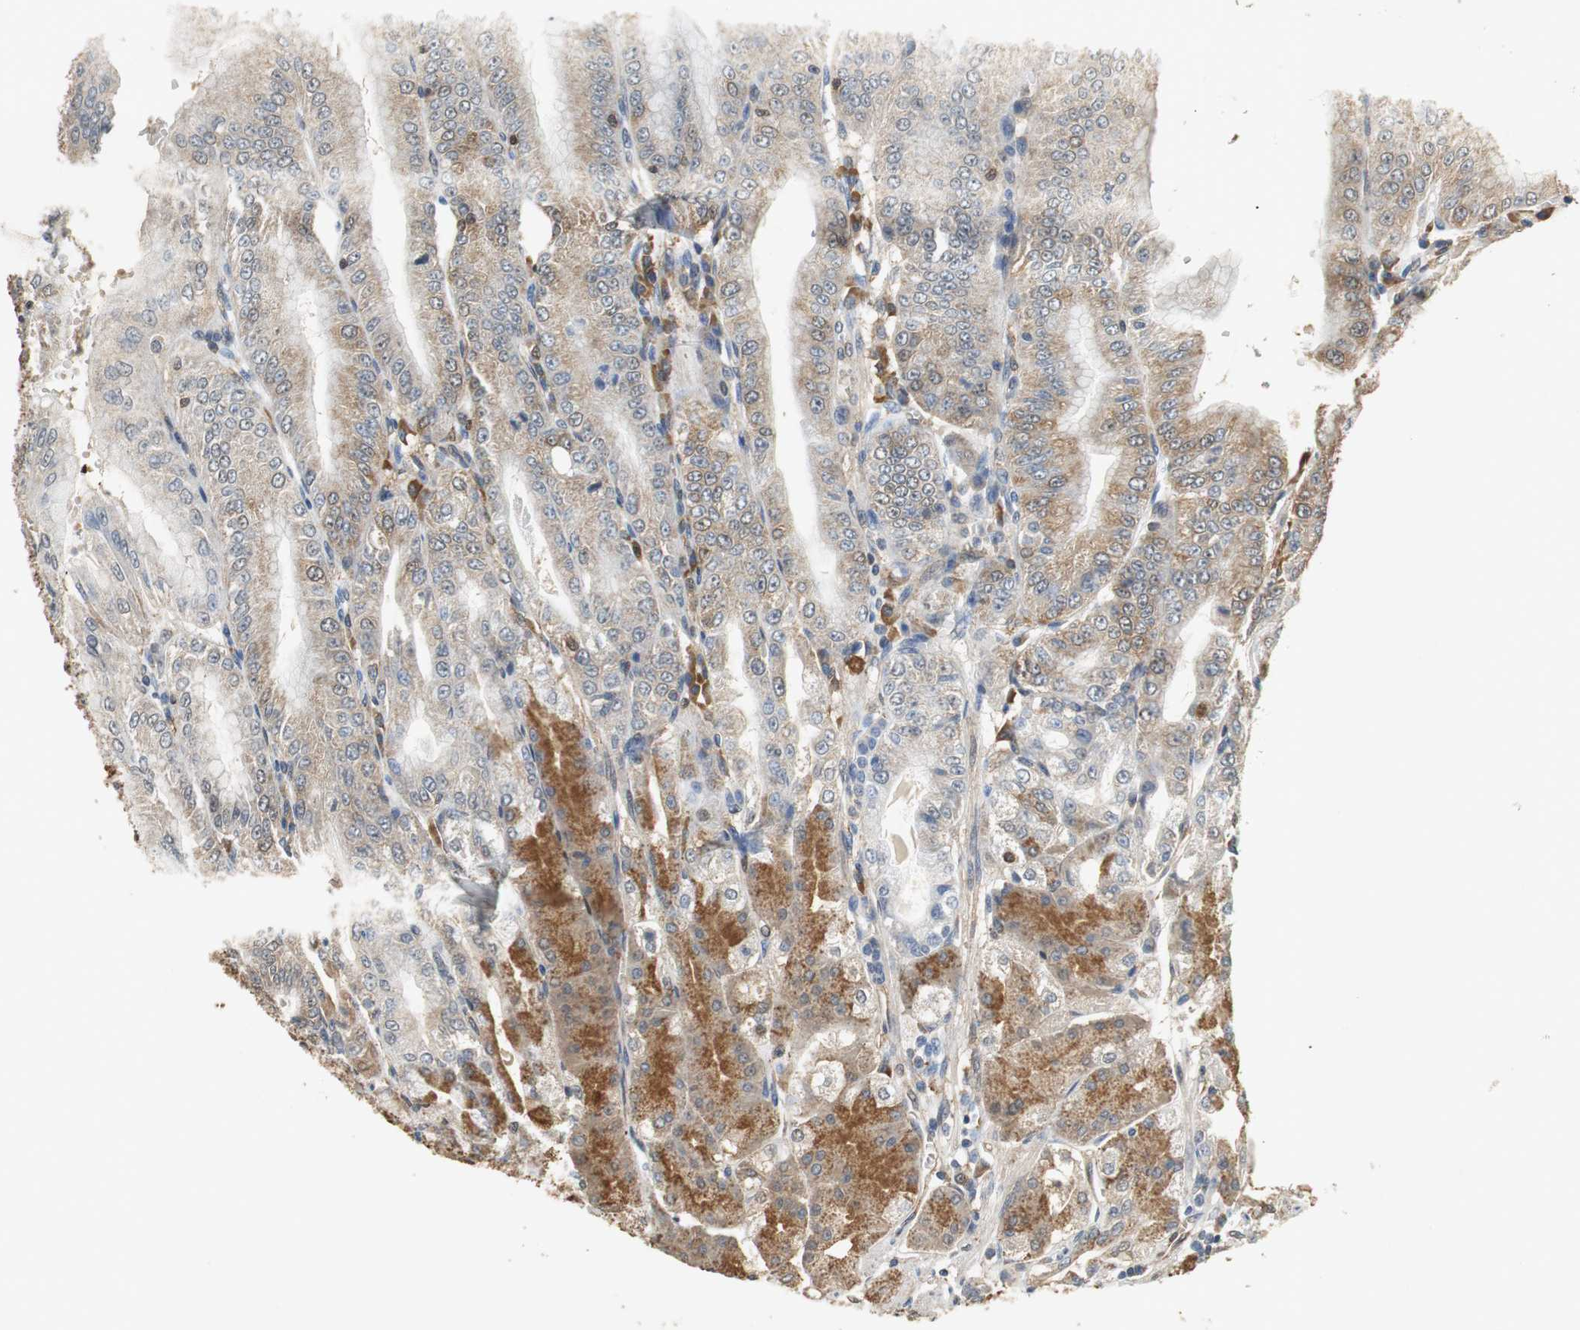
{"staining": {"intensity": "moderate", "quantity": "25%-75%", "location": "cytoplasmic/membranous,nuclear"}, "tissue": "stomach", "cell_type": "Glandular cells", "image_type": "normal", "snomed": [{"axis": "morphology", "description": "Normal tissue, NOS"}, {"axis": "topography", "description": "Stomach, lower"}], "caption": "Immunohistochemical staining of unremarkable stomach demonstrates medium levels of moderate cytoplasmic/membranous,nuclear positivity in approximately 25%-75% of glandular cells.", "gene": "UBQLN2", "patient": {"sex": "male", "age": 71}}